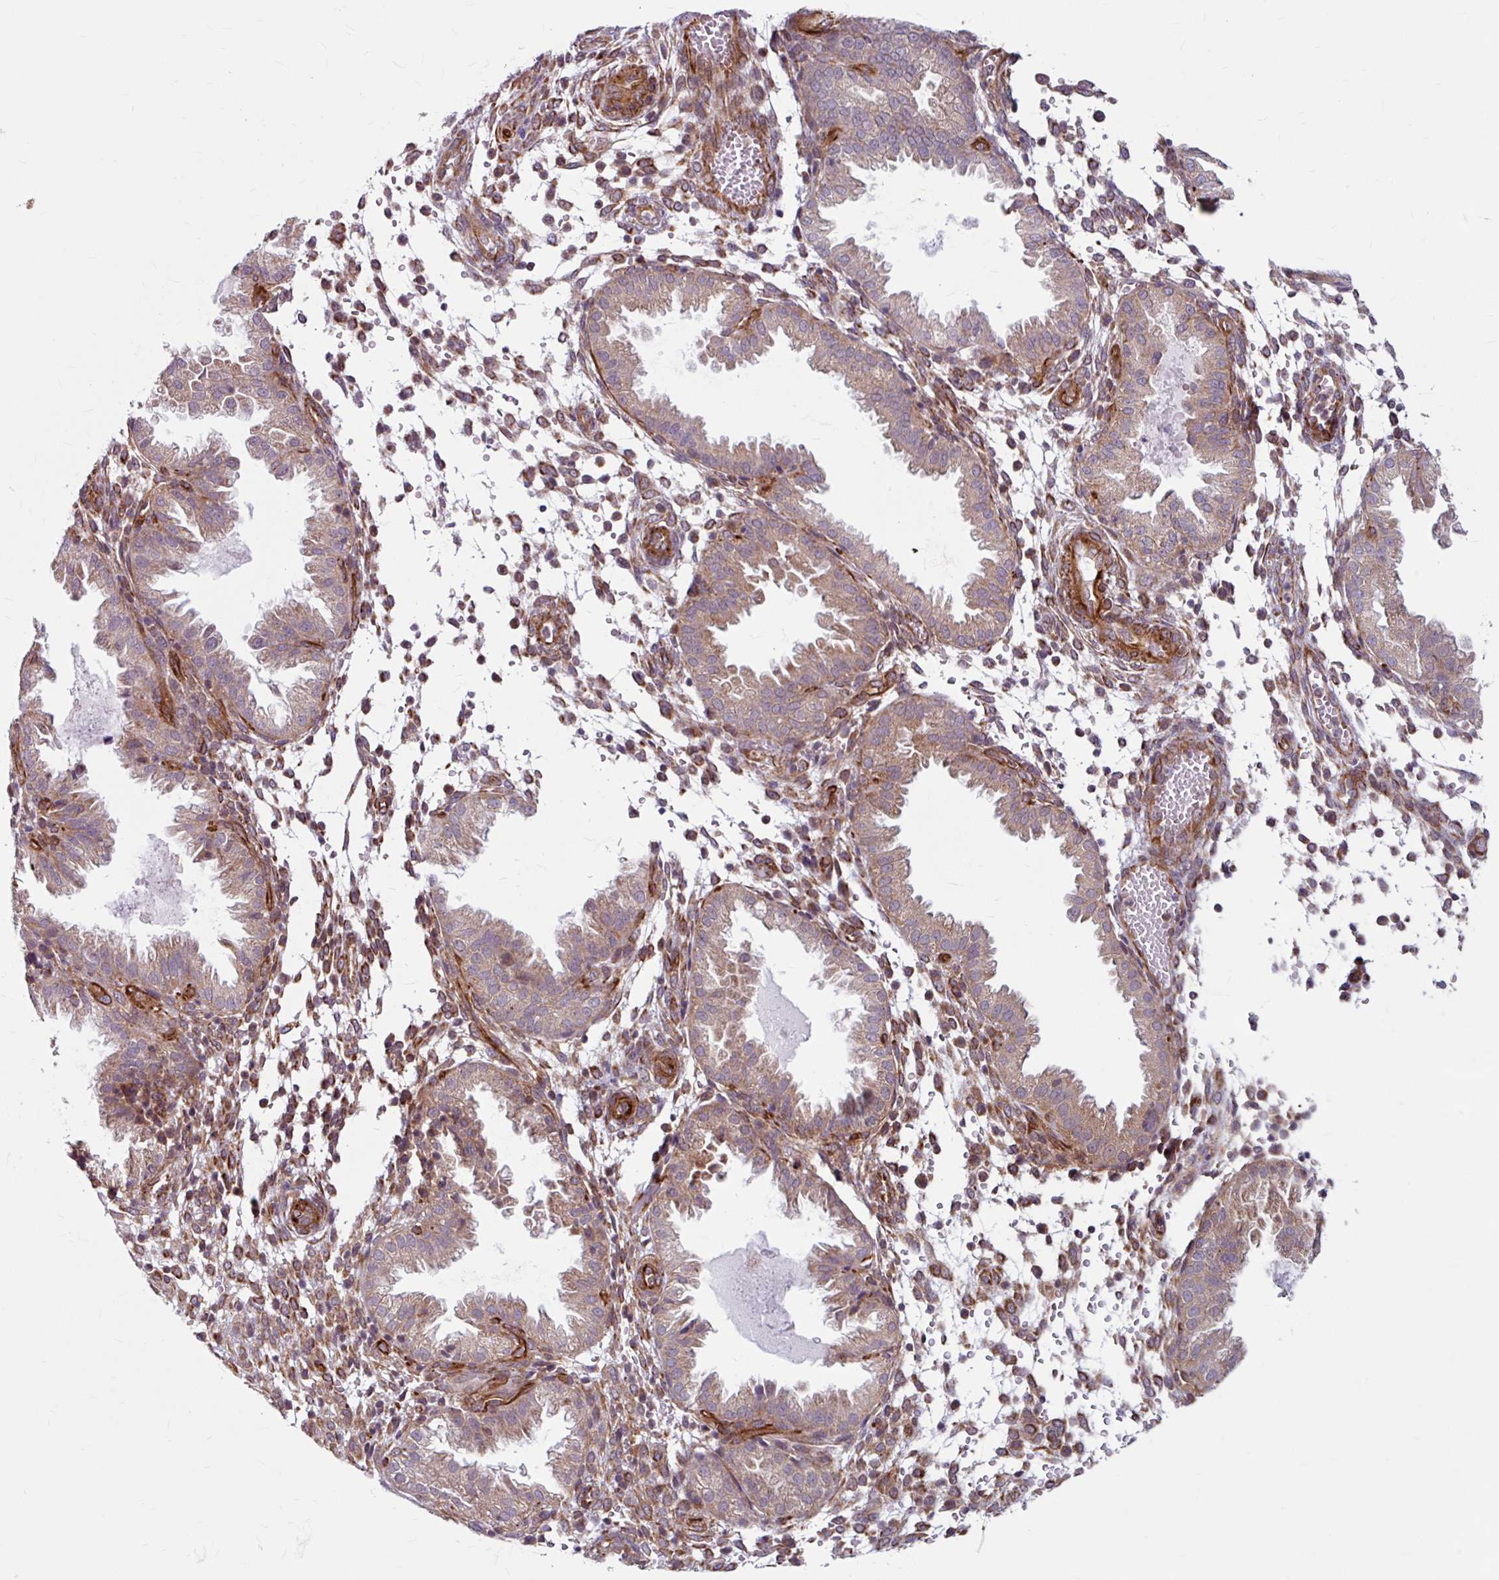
{"staining": {"intensity": "moderate", "quantity": "25%-75%", "location": "cytoplasmic/membranous"}, "tissue": "endometrium", "cell_type": "Cells in endometrial stroma", "image_type": "normal", "snomed": [{"axis": "morphology", "description": "Normal tissue, NOS"}, {"axis": "topography", "description": "Endometrium"}], "caption": "Endometrium stained with immunohistochemistry (IHC) displays moderate cytoplasmic/membranous staining in approximately 25%-75% of cells in endometrial stroma. (DAB (3,3'-diaminobenzidine) IHC, brown staining for protein, blue staining for nuclei).", "gene": "DAAM2", "patient": {"sex": "female", "age": 33}}